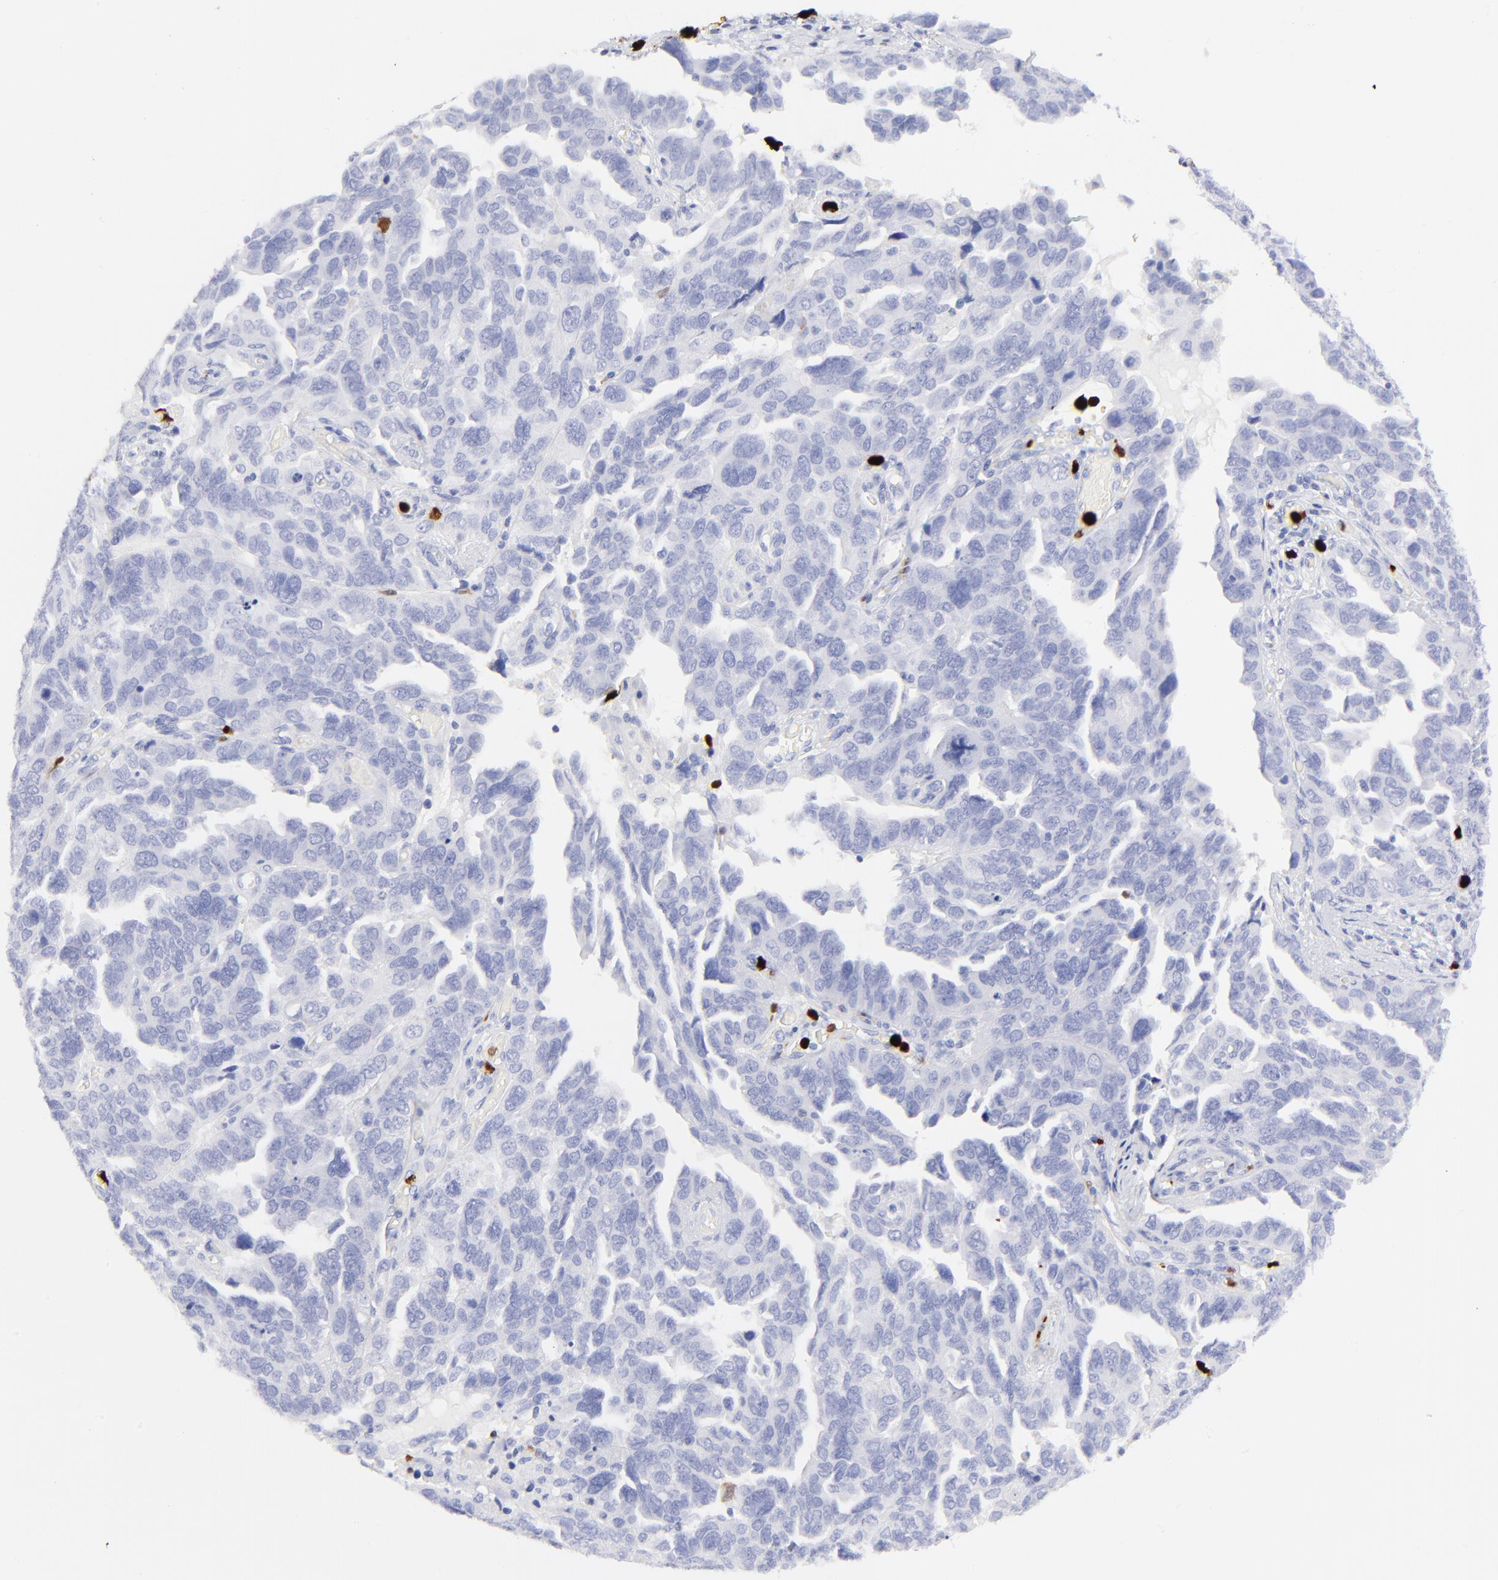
{"staining": {"intensity": "negative", "quantity": "none", "location": "none"}, "tissue": "ovarian cancer", "cell_type": "Tumor cells", "image_type": "cancer", "snomed": [{"axis": "morphology", "description": "Cystadenocarcinoma, serous, NOS"}, {"axis": "topography", "description": "Ovary"}], "caption": "This is an IHC image of serous cystadenocarcinoma (ovarian). There is no expression in tumor cells.", "gene": "S100A12", "patient": {"sex": "female", "age": 64}}